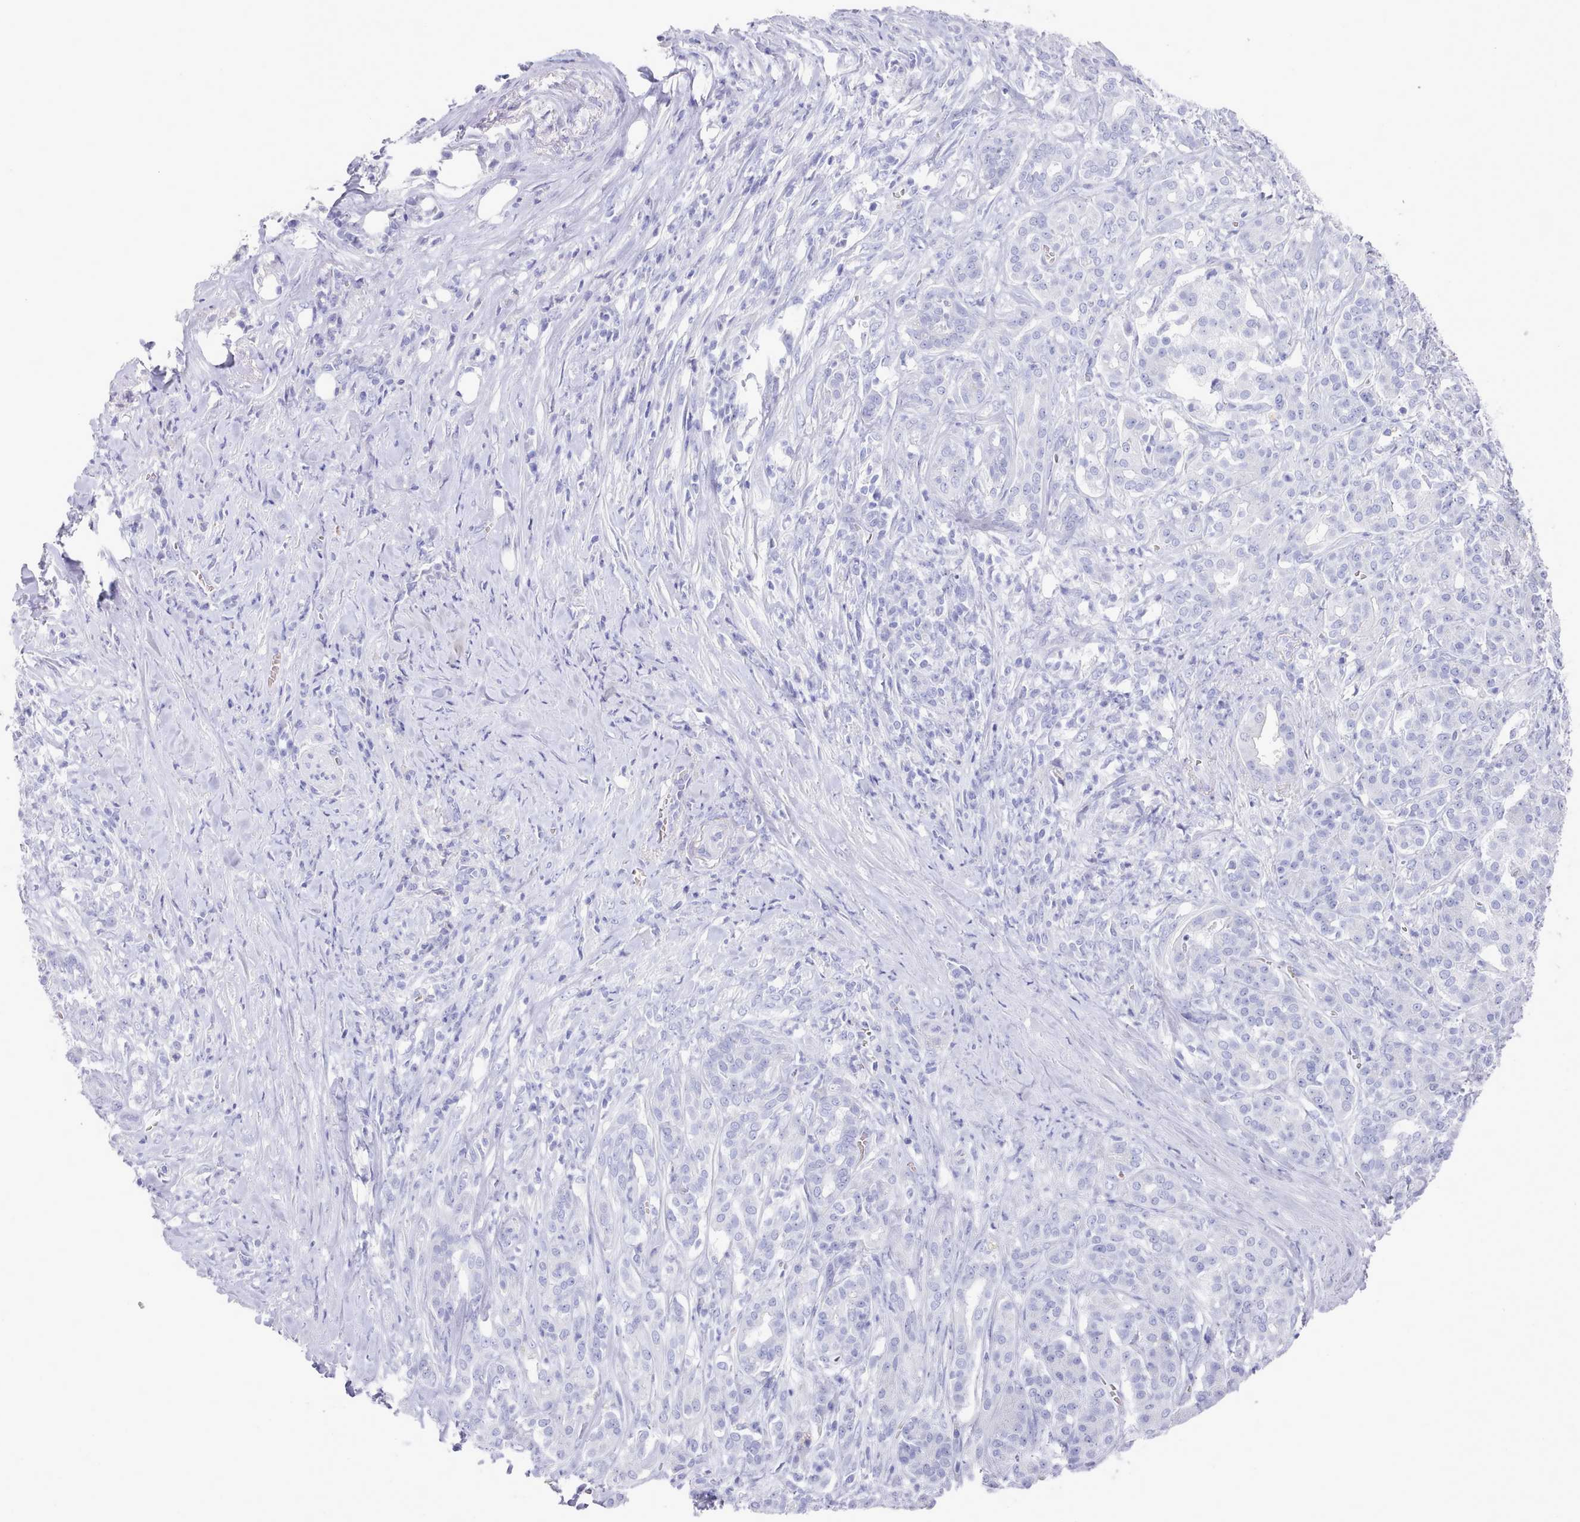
{"staining": {"intensity": "negative", "quantity": "none", "location": "none"}, "tissue": "pancreatic cancer", "cell_type": "Tumor cells", "image_type": "cancer", "snomed": [{"axis": "morphology", "description": "Adenocarcinoma, NOS"}, {"axis": "topography", "description": "Pancreas"}], "caption": "Tumor cells show no significant expression in pancreatic cancer (adenocarcinoma). (Brightfield microscopy of DAB (3,3'-diaminobenzidine) IHC at high magnification).", "gene": "LRRC37A", "patient": {"sex": "male", "age": 57}}